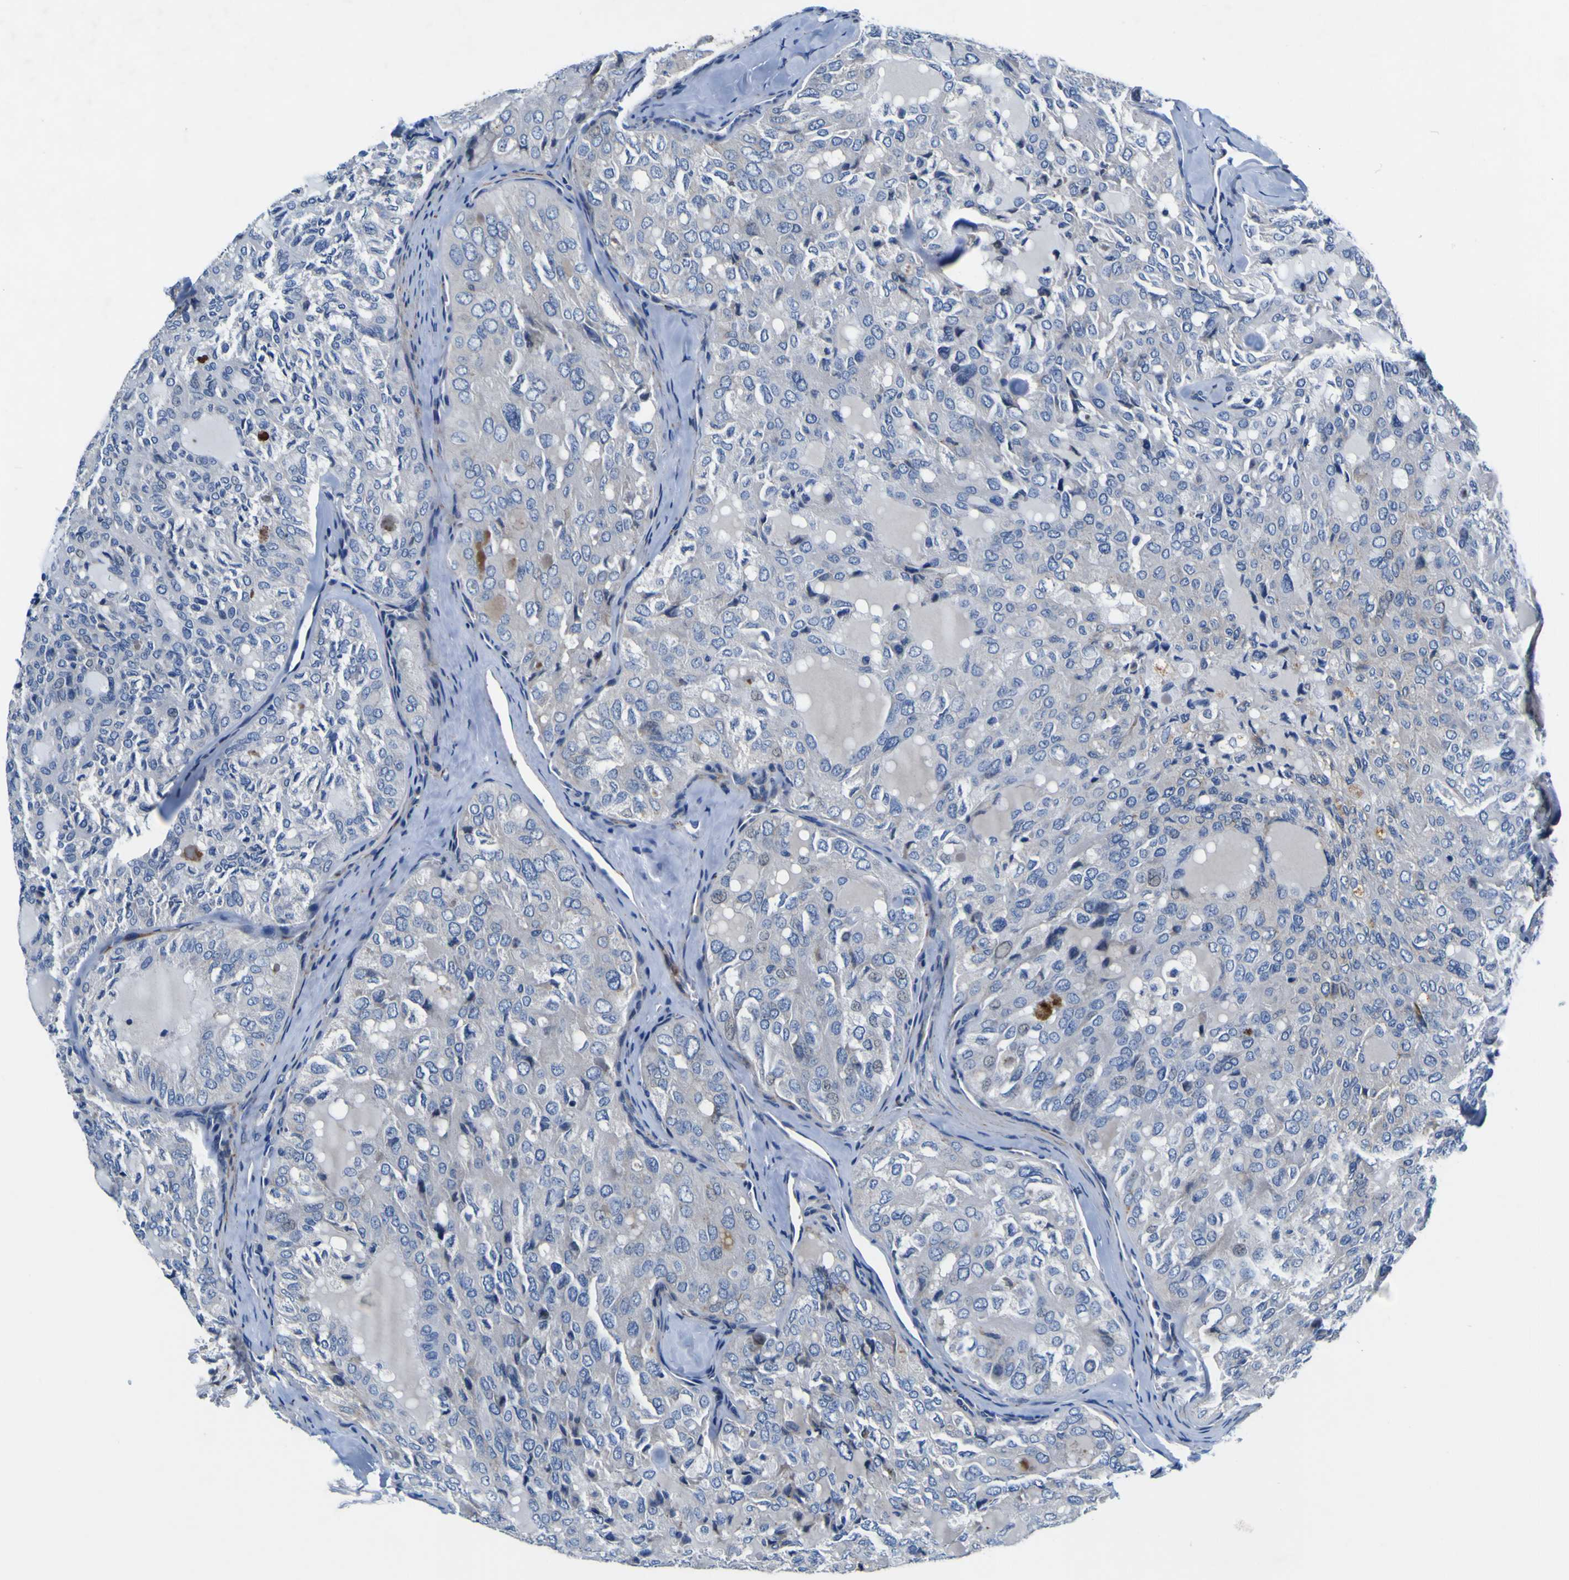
{"staining": {"intensity": "negative", "quantity": "none", "location": "none"}, "tissue": "thyroid cancer", "cell_type": "Tumor cells", "image_type": "cancer", "snomed": [{"axis": "morphology", "description": "Follicular adenoma carcinoma, NOS"}, {"axis": "topography", "description": "Thyroid gland"}], "caption": "This is a photomicrograph of immunohistochemistry staining of thyroid cancer (follicular adenoma carcinoma), which shows no positivity in tumor cells. (DAB (3,3'-diaminobenzidine) immunohistochemistry with hematoxylin counter stain).", "gene": "AGAP3", "patient": {"sex": "male", "age": 75}}